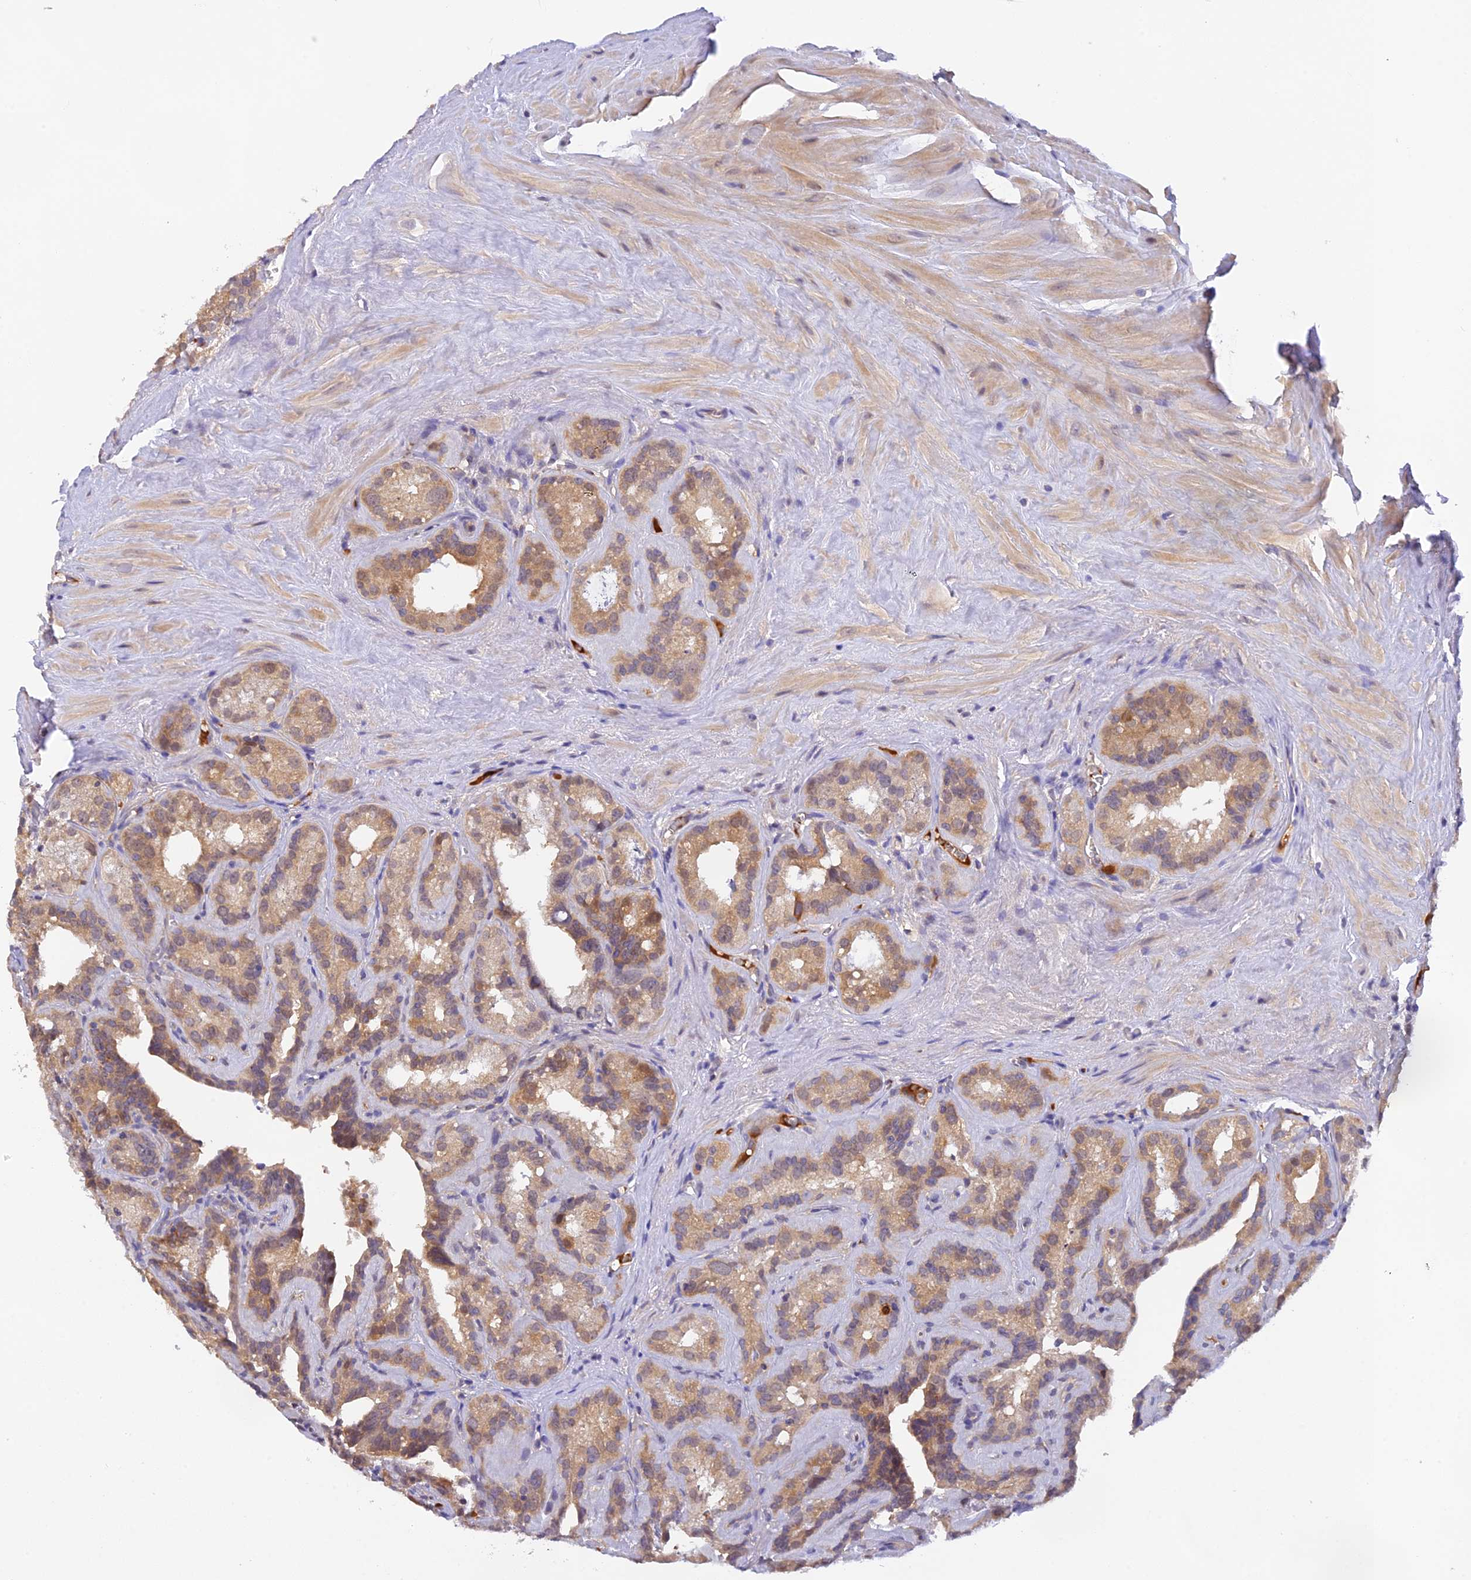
{"staining": {"intensity": "moderate", "quantity": ">75%", "location": "cytoplasmic/membranous"}, "tissue": "seminal vesicle", "cell_type": "Glandular cells", "image_type": "normal", "snomed": [{"axis": "morphology", "description": "Normal tissue, NOS"}, {"axis": "topography", "description": "Prostate"}, {"axis": "topography", "description": "Seminal veicle"}], "caption": "Glandular cells reveal medium levels of moderate cytoplasmic/membranous expression in about >75% of cells in normal human seminal vesicle.", "gene": "HDHD2", "patient": {"sex": "male", "age": 59}}